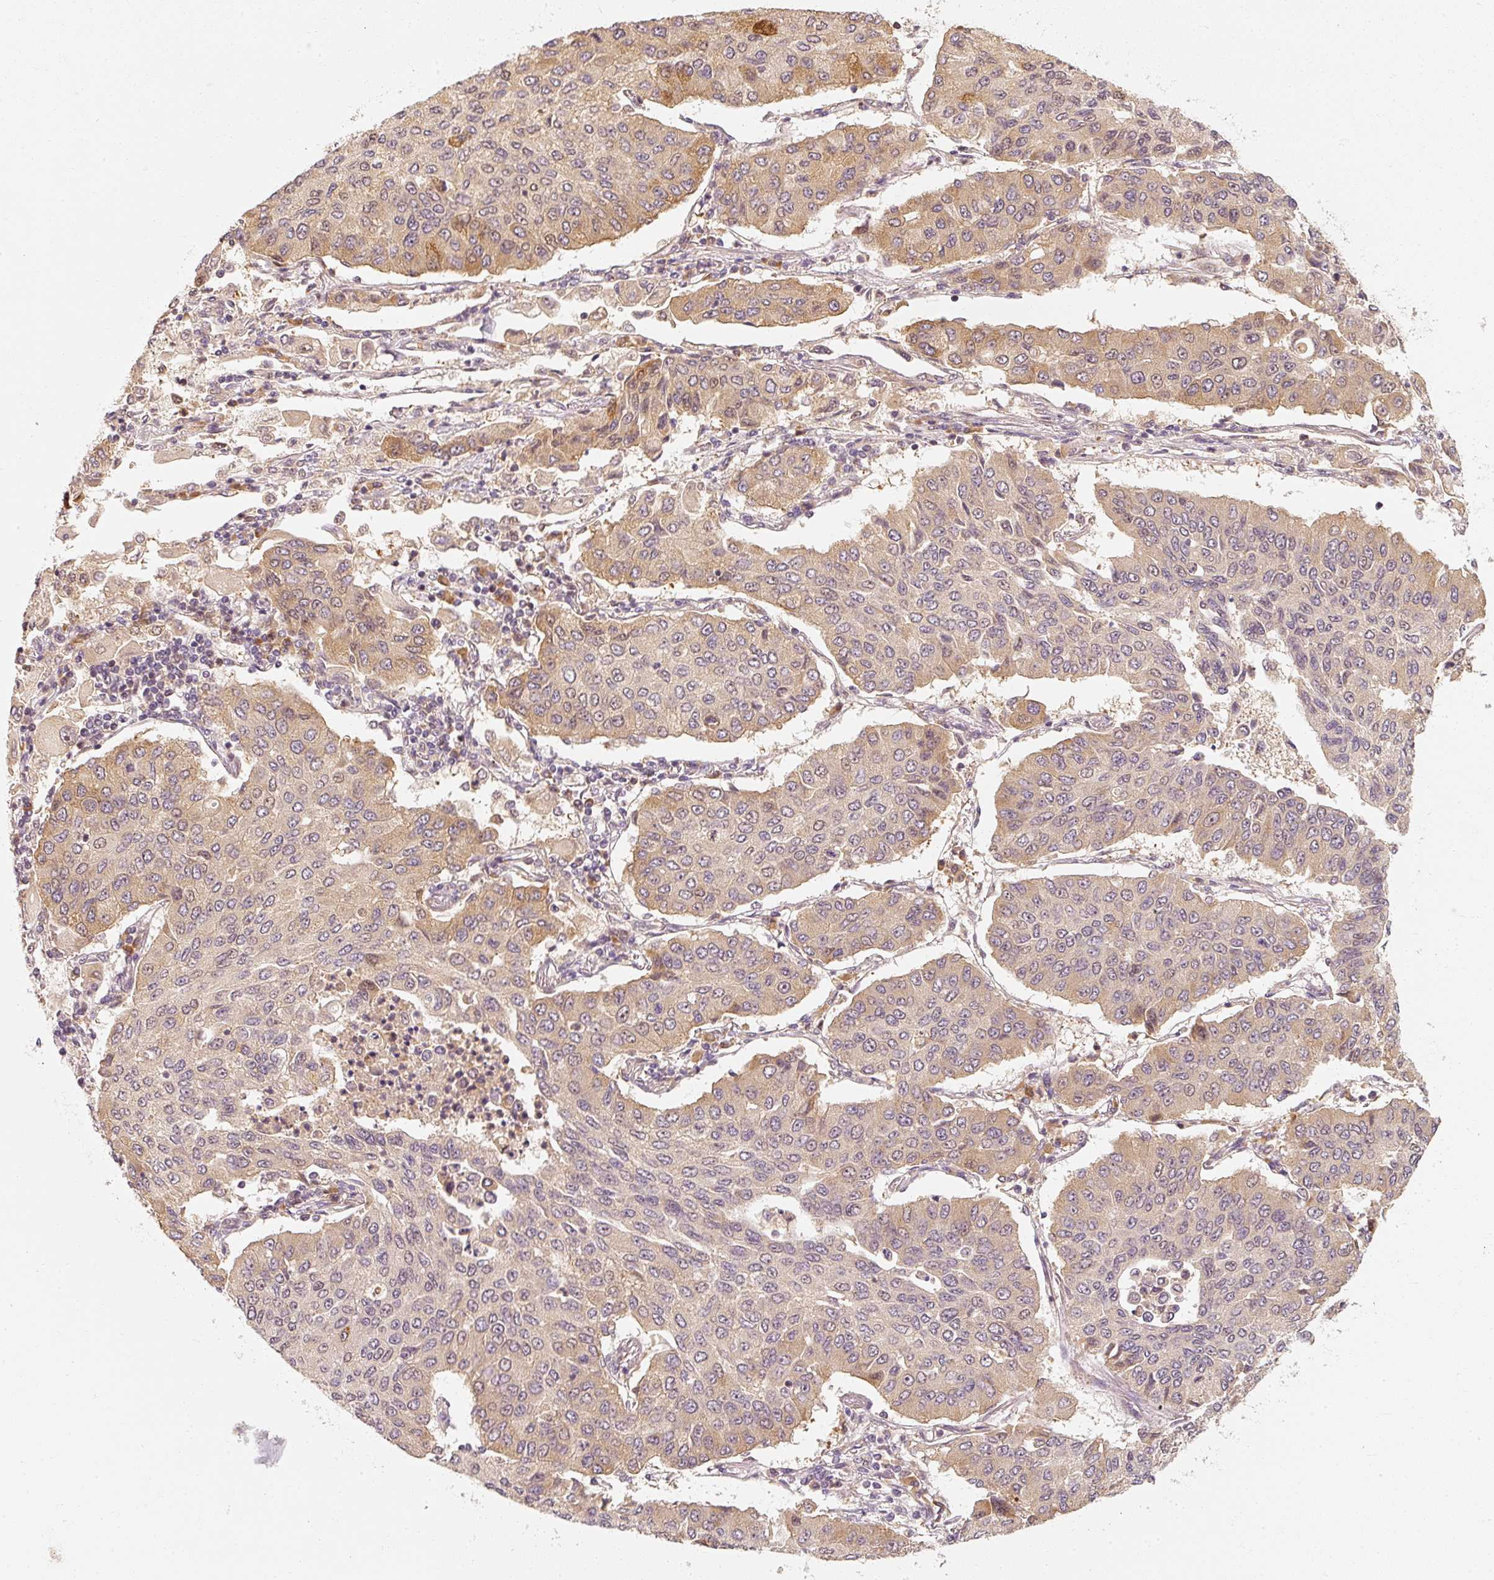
{"staining": {"intensity": "weak", "quantity": "<25%", "location": "cytoplasmic/membranous"}, "tissue": "lung cancer", "cell_type": "Tumor cells", "image_type": "cancer", "snomed": [{"axis": "morphology", "description": "Squamous cell carcinoma, NOS"}, {"axis": "topography", "description": "Lung"}], "caption": "This is a photomicrograph of IHC staining of squamous cell carcinoma (lung), which shows no expression in tumor cells. Brightfield microscopy of immunohistochemistry stained with DAB (3,3'-diaminobenzidine) (brown) and hematoxylin (blue), captured at high magnification.", "gene": "EEF1A2", "patient": {"sex": "male", "age": 74}}